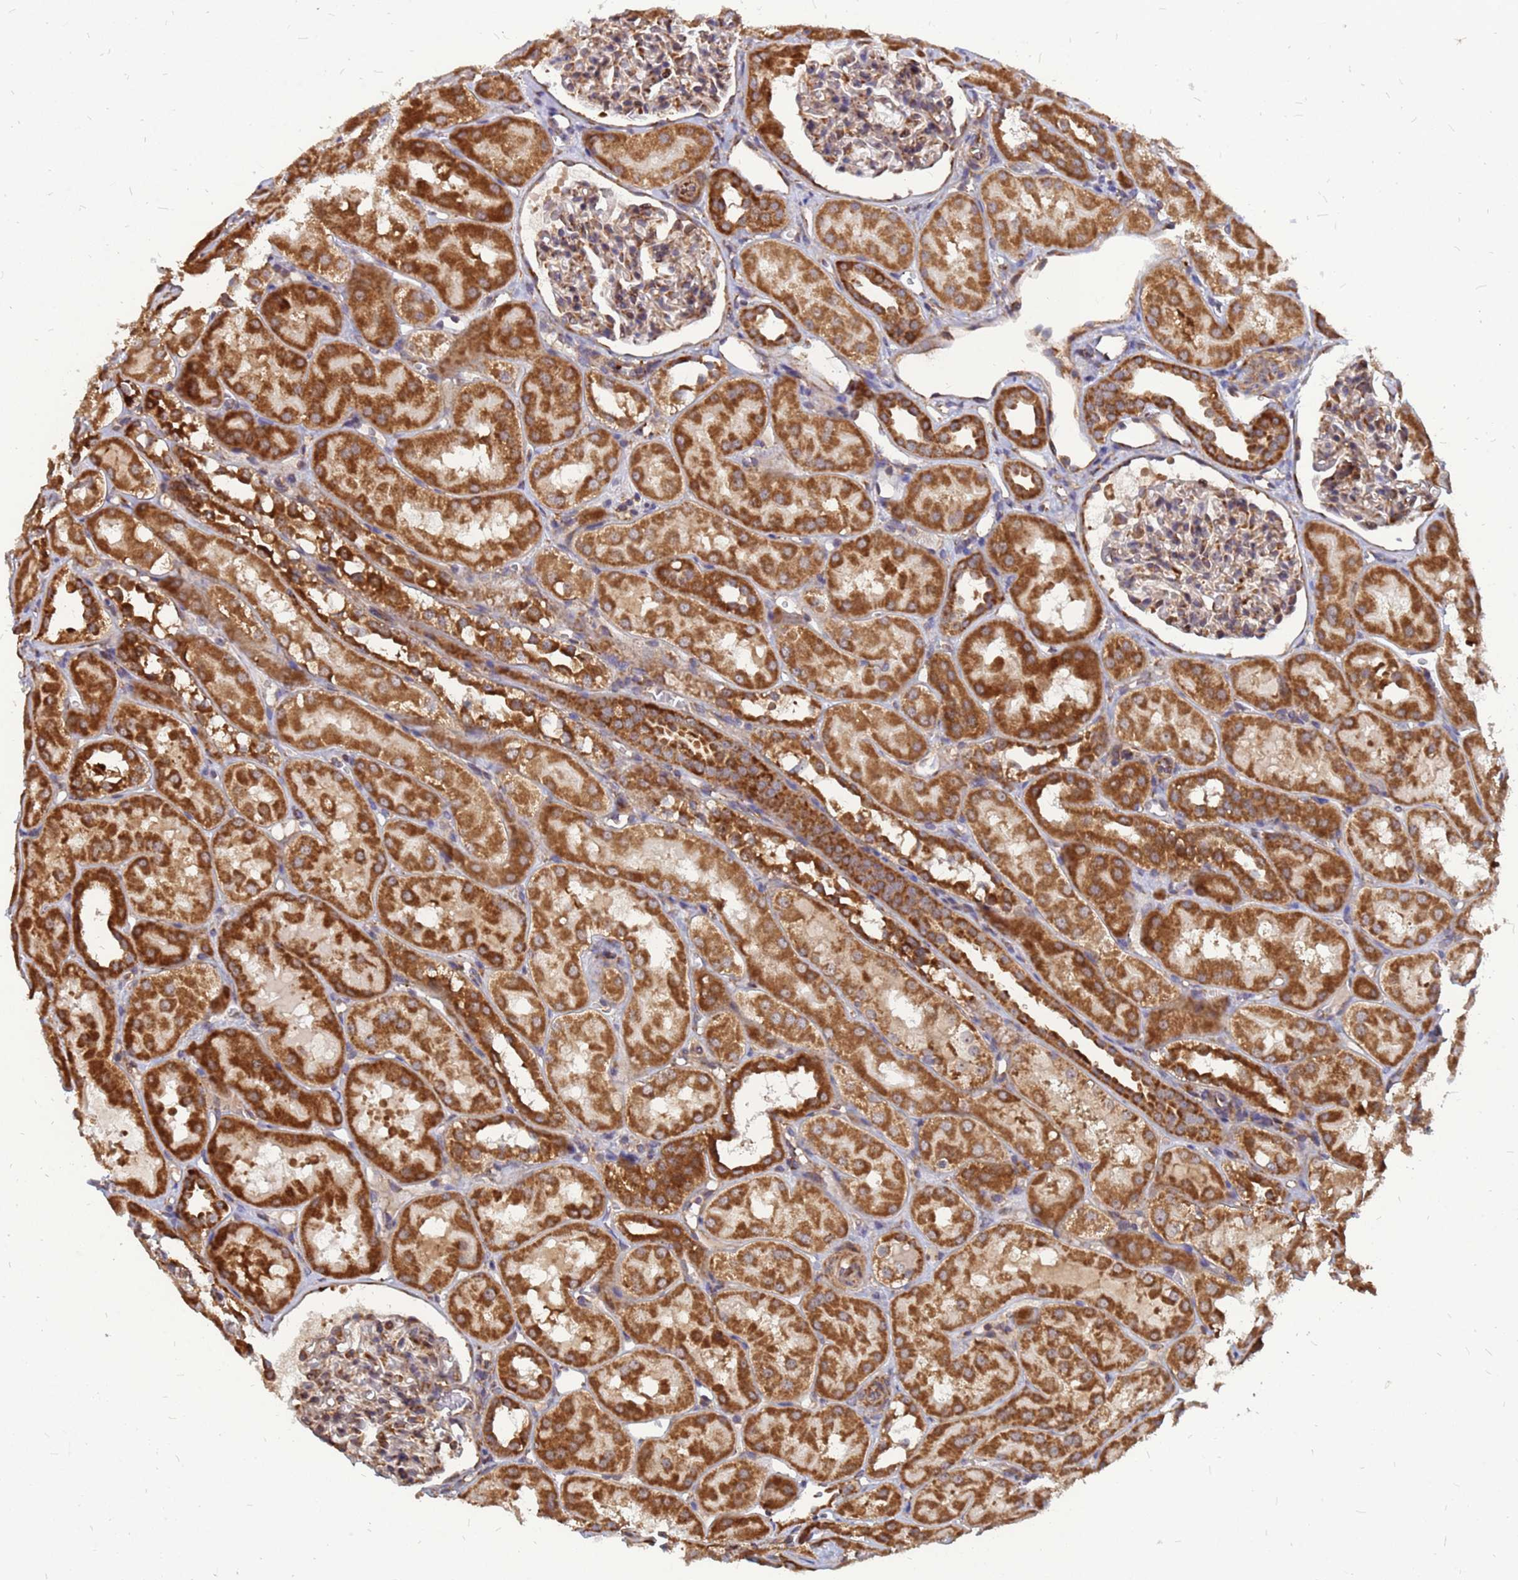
{"staining": {"intensity": "moderate", "quantity": "25%-75%", "location": "cytoplasmic/membranous"}, "tissue": "kidney", "cell_type": "Cells in glomeruli", "image_type": "normal", "snomed": [{"axis": "morphology", "description": "Normal tissue, NOS"}, {"axis": "topography", "description": "Kidney"}, {"axis": "topography", "description": "Urinary bladder"}], "caption": "DAB (3,3'-diaminobenzidine) immunohistochemical staining of benign kidney reveals moderate cytoplasmic/membranous protein expression in approximately 25%-75% of cells in glomeruli. The staining was performed using DAB (3,3'-diaminobenzidine), with brown indicating positive protein expression. Nuclei are stained blue with hematoxylin.", "gene": "RPL8", "patient": {"sex": "male", "age": 16}}